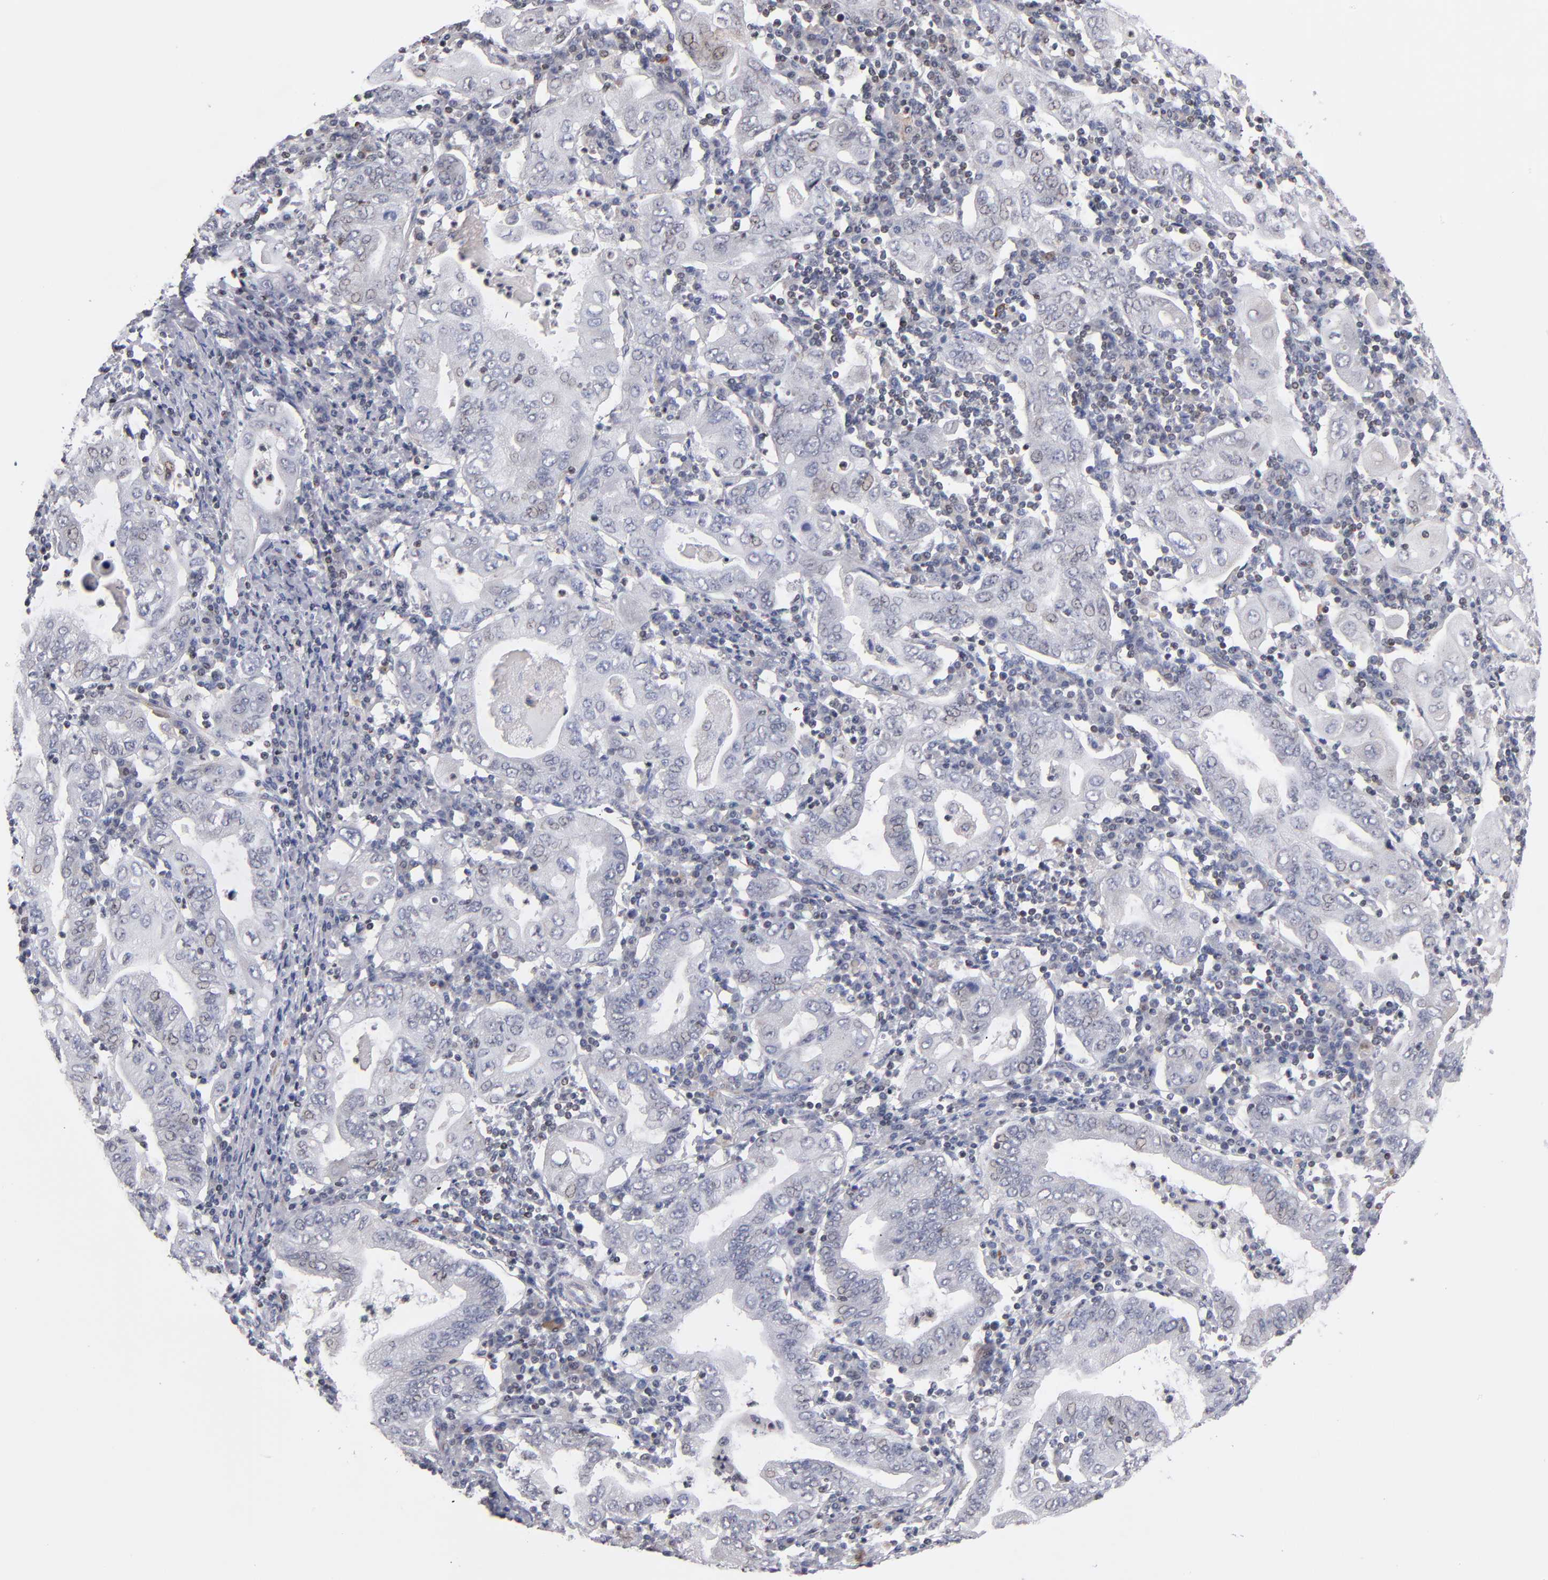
{"staining": {"intensity": "weak", "quantity": "<25%", "location": "nuclear"}, "tissue": "stomach cancer", "cell_type": "Tumor cells", "image_type": "cancer", "snomed": [{"axis": "morphology", "description": "Normal tissue, NOS"}, {"axis": "morphology", "description": "Adenocarcinoma, NOS"}, {"axis": "topography", "description": "Esophagus"}, {"axis": "topography", "description": "Stomach, upper"}, {"axis": "topography", "description": "Peripheral nerve tissue"}], "caption": "This is a image of IHC staining of stomach cancer, which shows no expression in tumor cells.", "gene": "ODF2", "patient": {"sex": "male", "age": 62}}